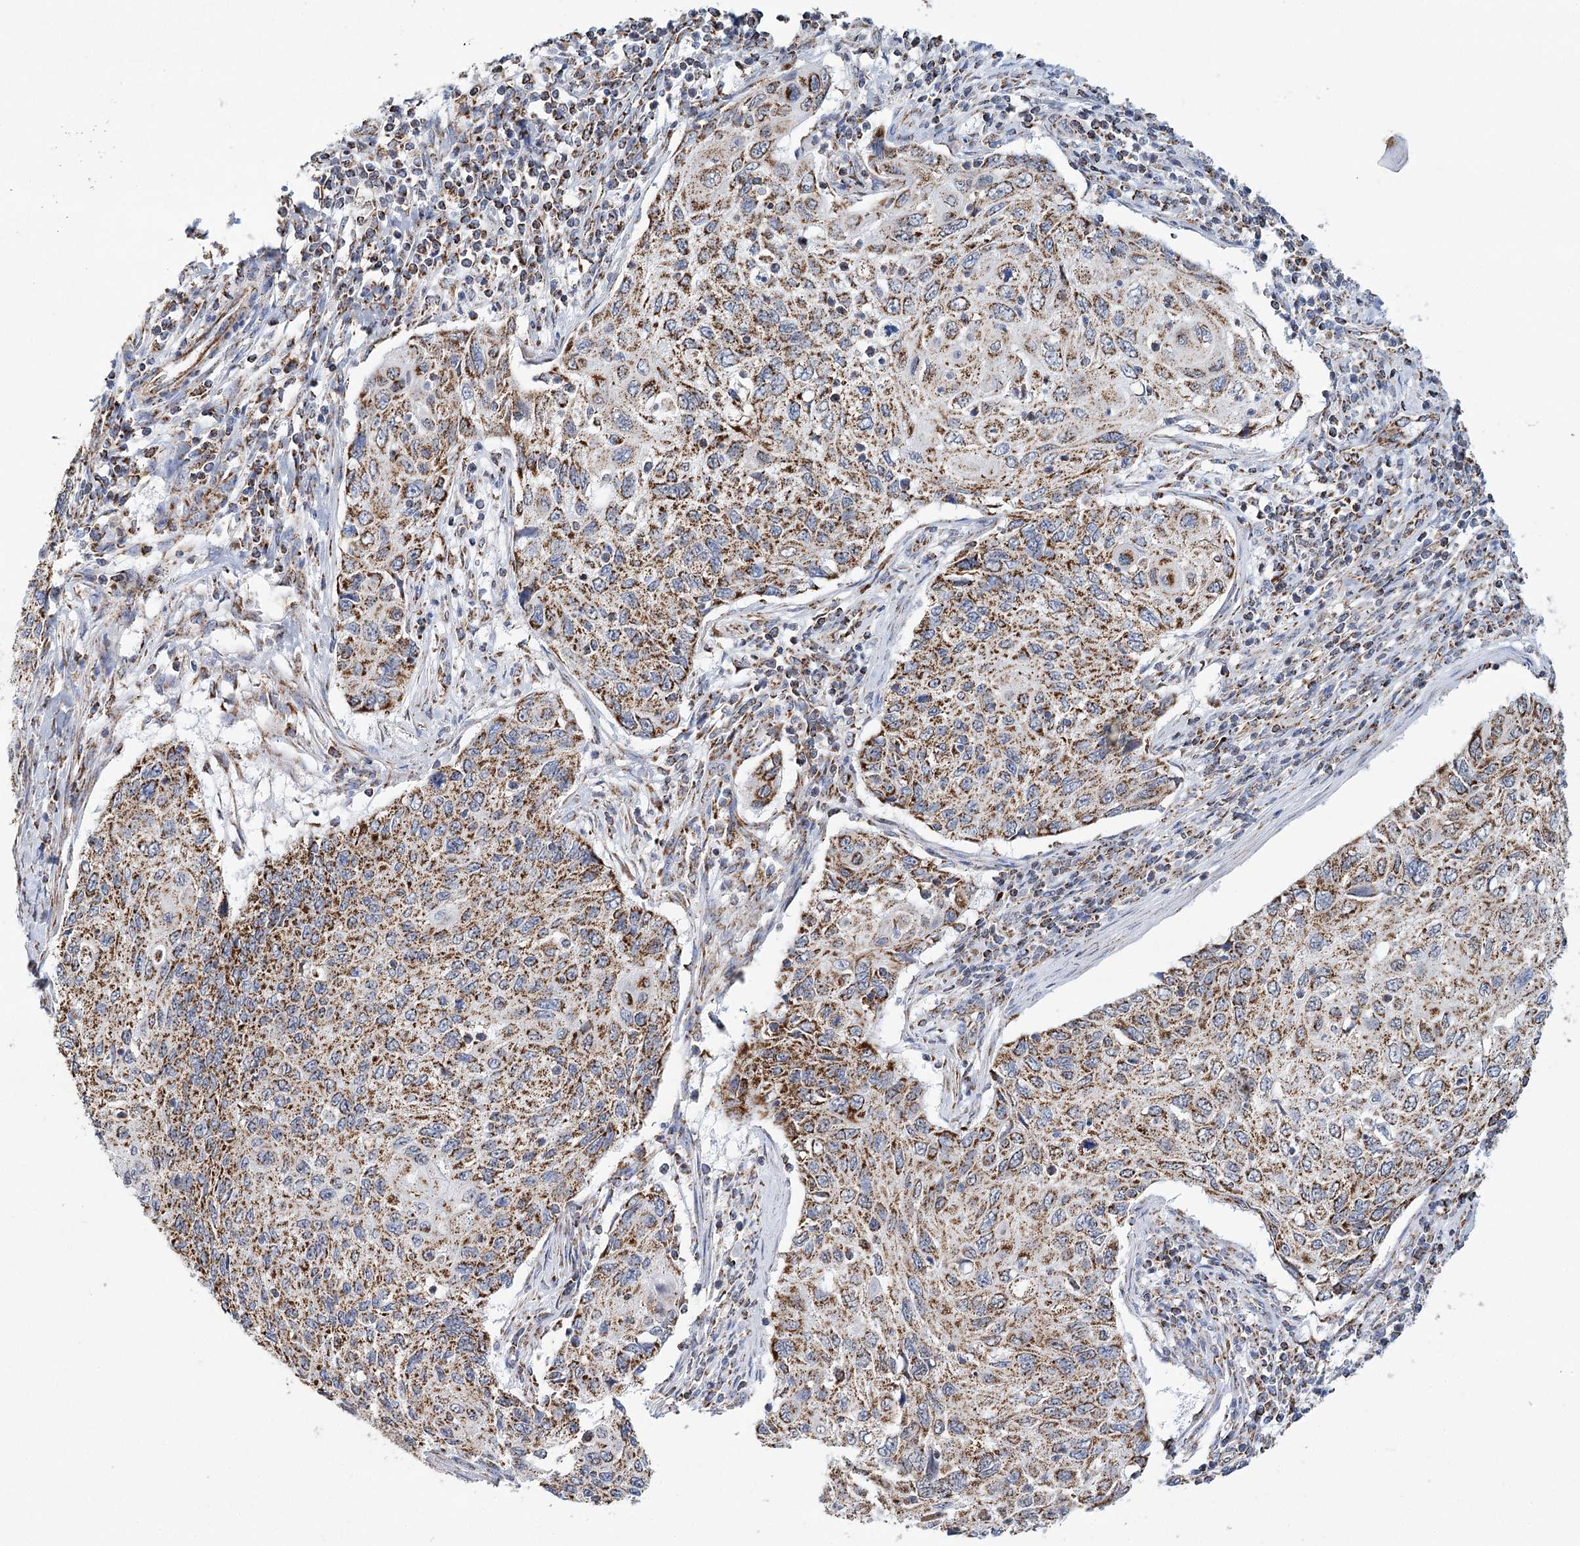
{"staining": {"intensity": "strong", "quantity": ">75%", "location": "cytoplasmic/membranous"}, "tissue": "cervical cancer", "cell_type": "Tumor cells", "image_type": "cancer", "snomed": [{"axis": "morphology", "description": "Squamous cell carcinoma, NOS"}, {"axis": "topography", "description": "Cervix"}], "caption": "This is a micrograph of IHC staining of cervical cancer, which shows strong expression in the cytoplasmic/membranous of tumor cells.", "gene": "LSS", "patient": {"sex": "female", "age": 70}}